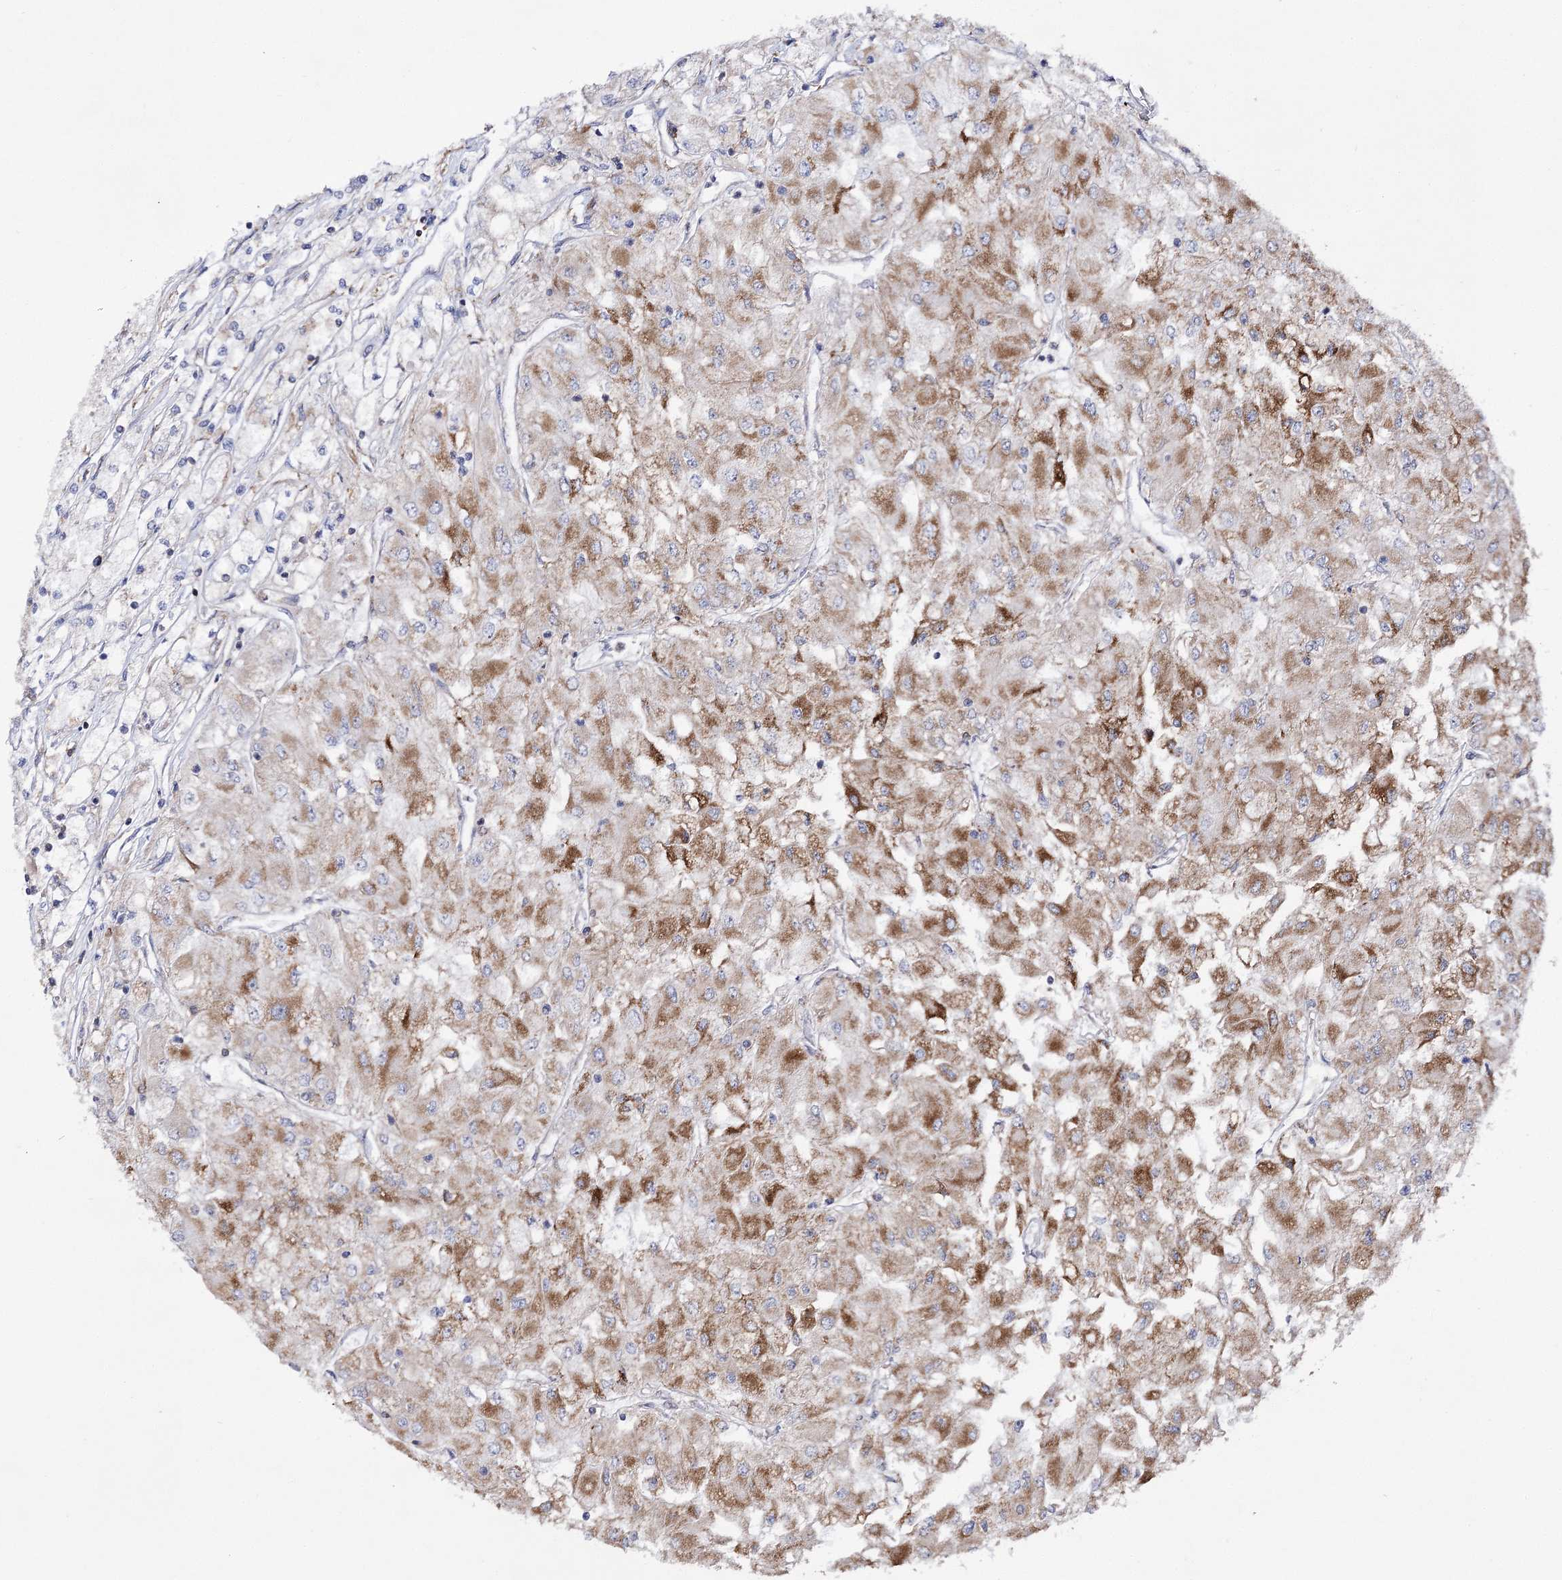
{"staining": {"intensity": "moderate", "quantity": ">75%", "location": "cytoplasmic/membranous"}, "tissue": "renal cancer", "cell_type": "Tumor cells", "image_type": "cancer", "snomed": [{"axis": "morphology", "description": "Adenocarcinoma, NOS"}, {"axis": "topography", "description": "Kidney"}], "caption": "Renal adenocarcinoma was stained to show a protein in brown. There is medium levels of moderate cytoplasmic/membranous expression in approximately >75% of tumor cells. The staining is performed using DAB (3,3'-diaminobenzidine) brown chromogen to label protein expression. The nuclei are counter-stained blue using hematoxylin.", "gene": "COX15", "patient": {"sex": "male", "age": 80}}